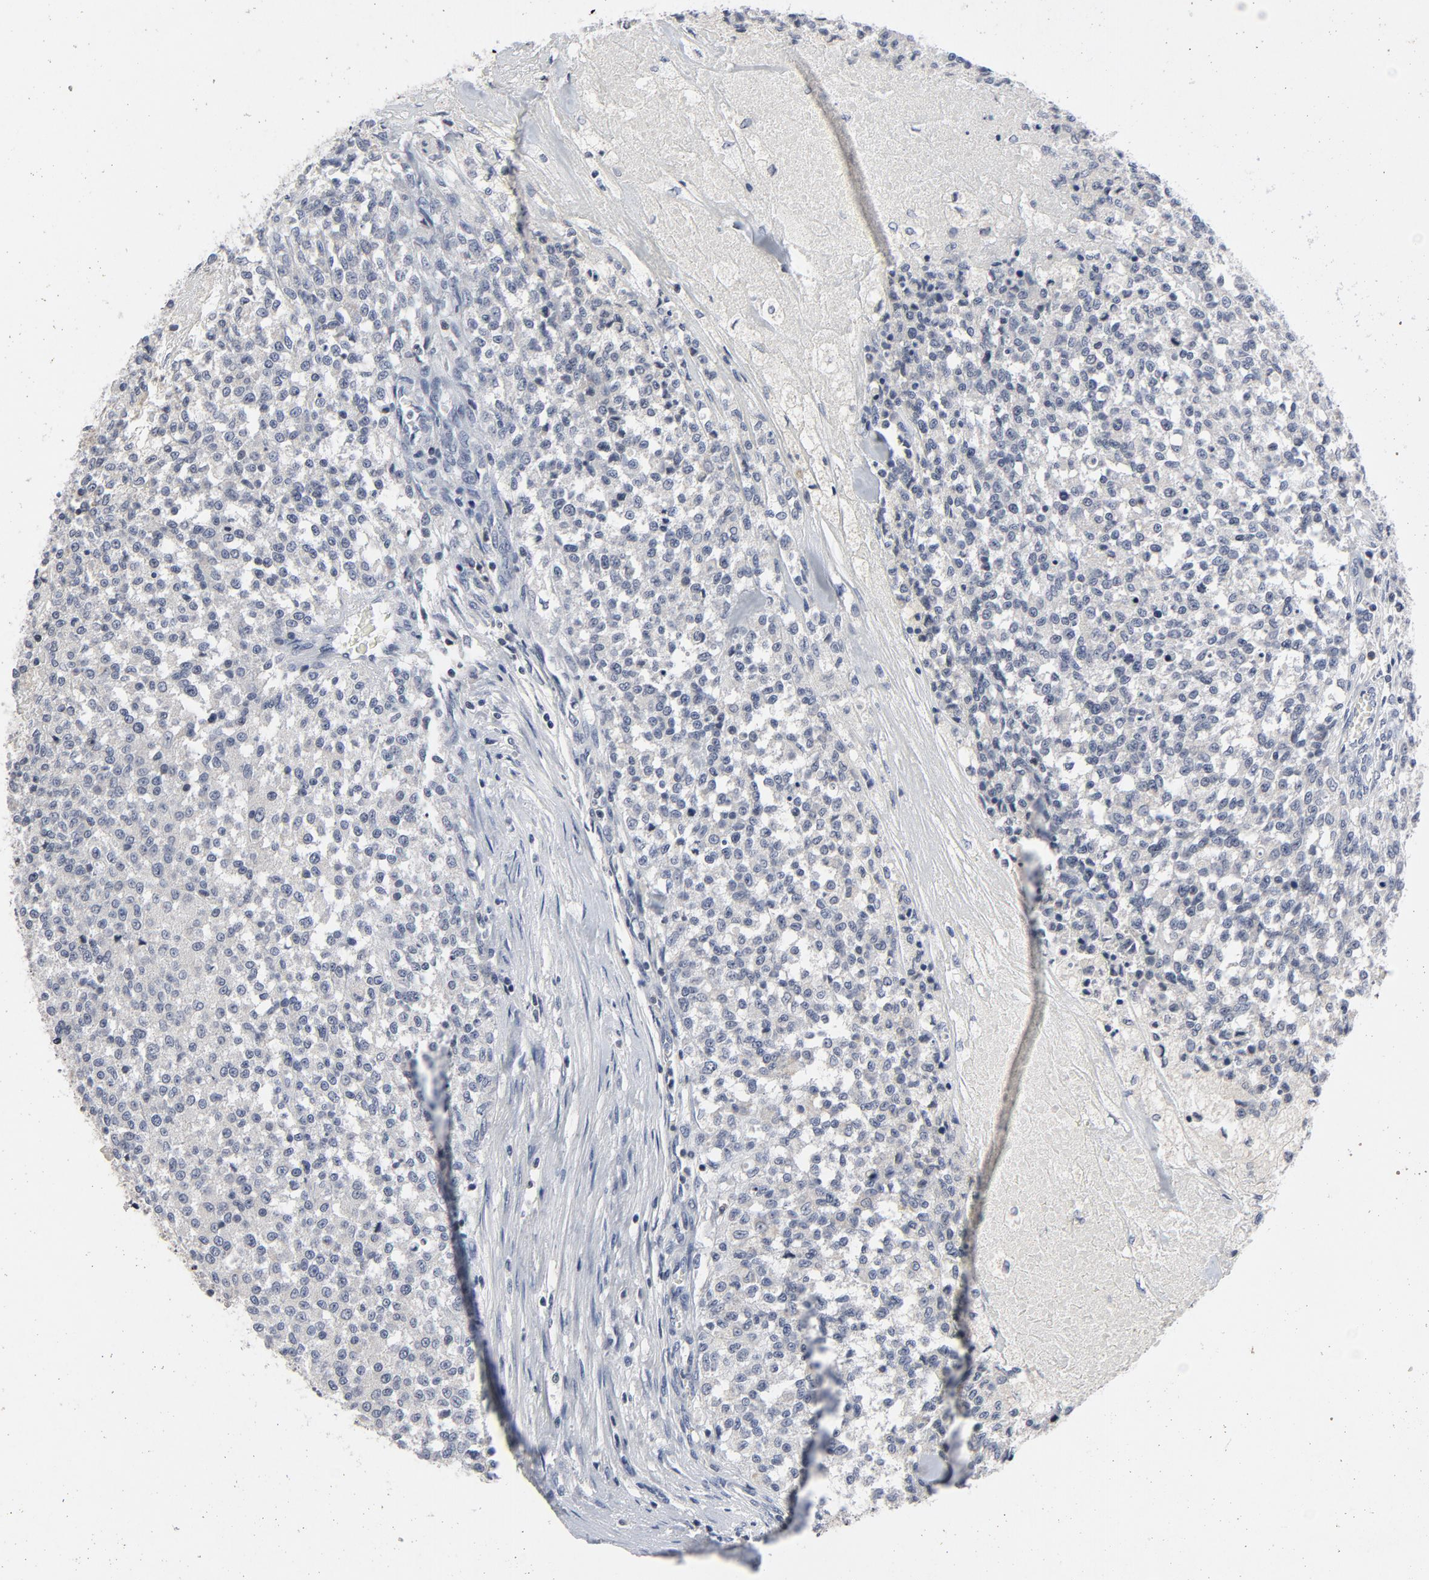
{"staining": {"intensity": "negative", "quantity": "none", "location": "none"}, "tissue": "testis cancer", "cell_type": "Tumor cells", "image_type": "cancer", "snomed": [{"axis": "morphology", "description": "Seminoma, NOS"}, {"axis": "topography", "description": "Testis"}], "caption": "High power microscopy photomicrograph of an immunohistochemistry image of testis seminoma, revealing no significant positivity in tumor cells.", "gene": "TCL1A", "patient": {"sex": "male", "age": 59}}